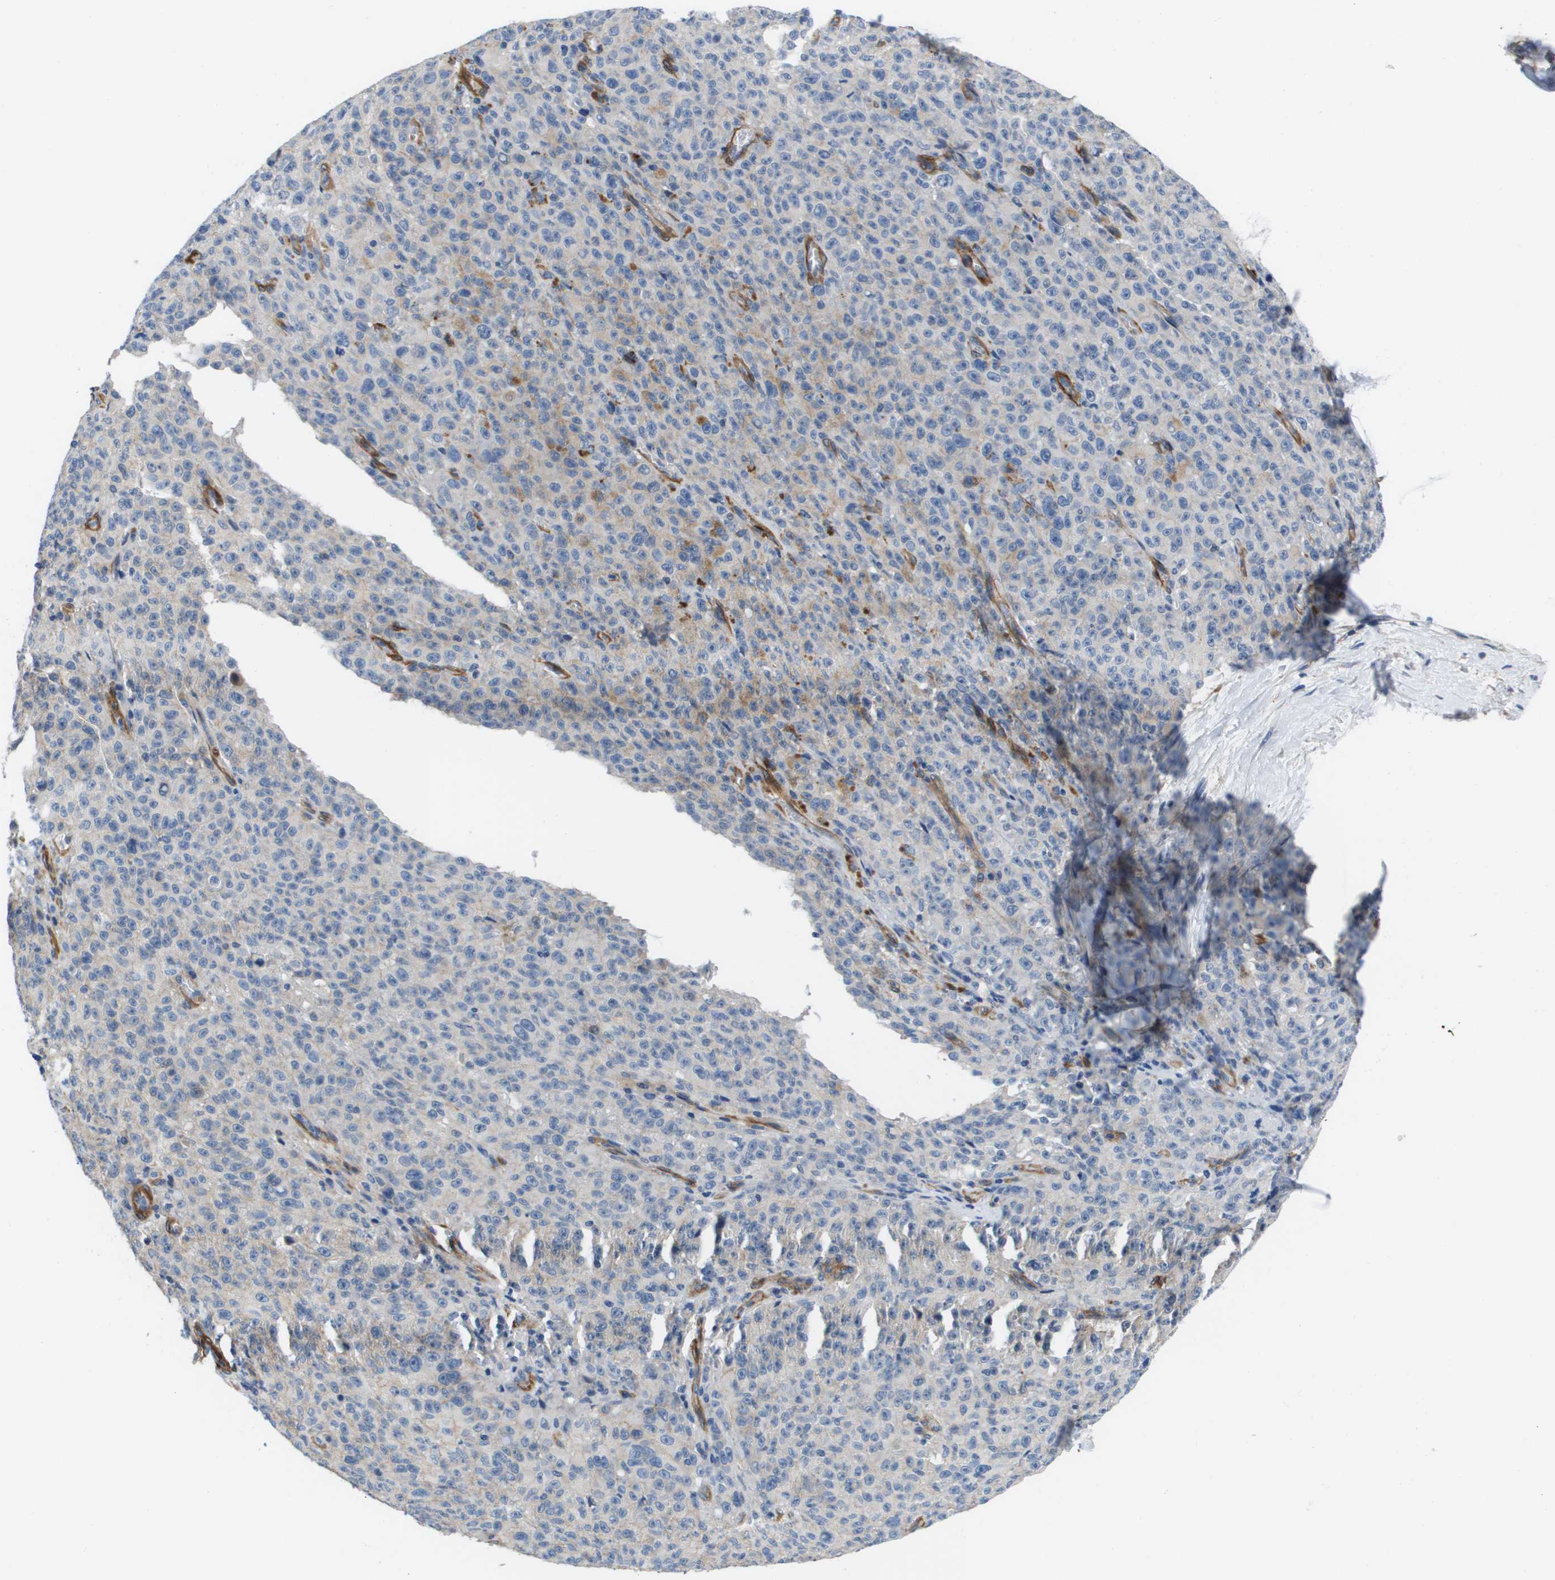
{"staining": {"intensity": "negative", "quantity": "none", "location": "none"}, "tissue": "melanoma", "cell_type": "Tumor cells", "image_type": "cancer", "snomed": [{"axis": "morphology", "description": "Malignant melanoma, NOS"}, {"axis": "topography", "description": "Skin"}], "caption": "Micrograph shows no protein expression in tumor cells of melanoma tissue. Nuclei are stained in blue.", "gene": "LPP", "patient": {"sex": "female", "age": 82}}